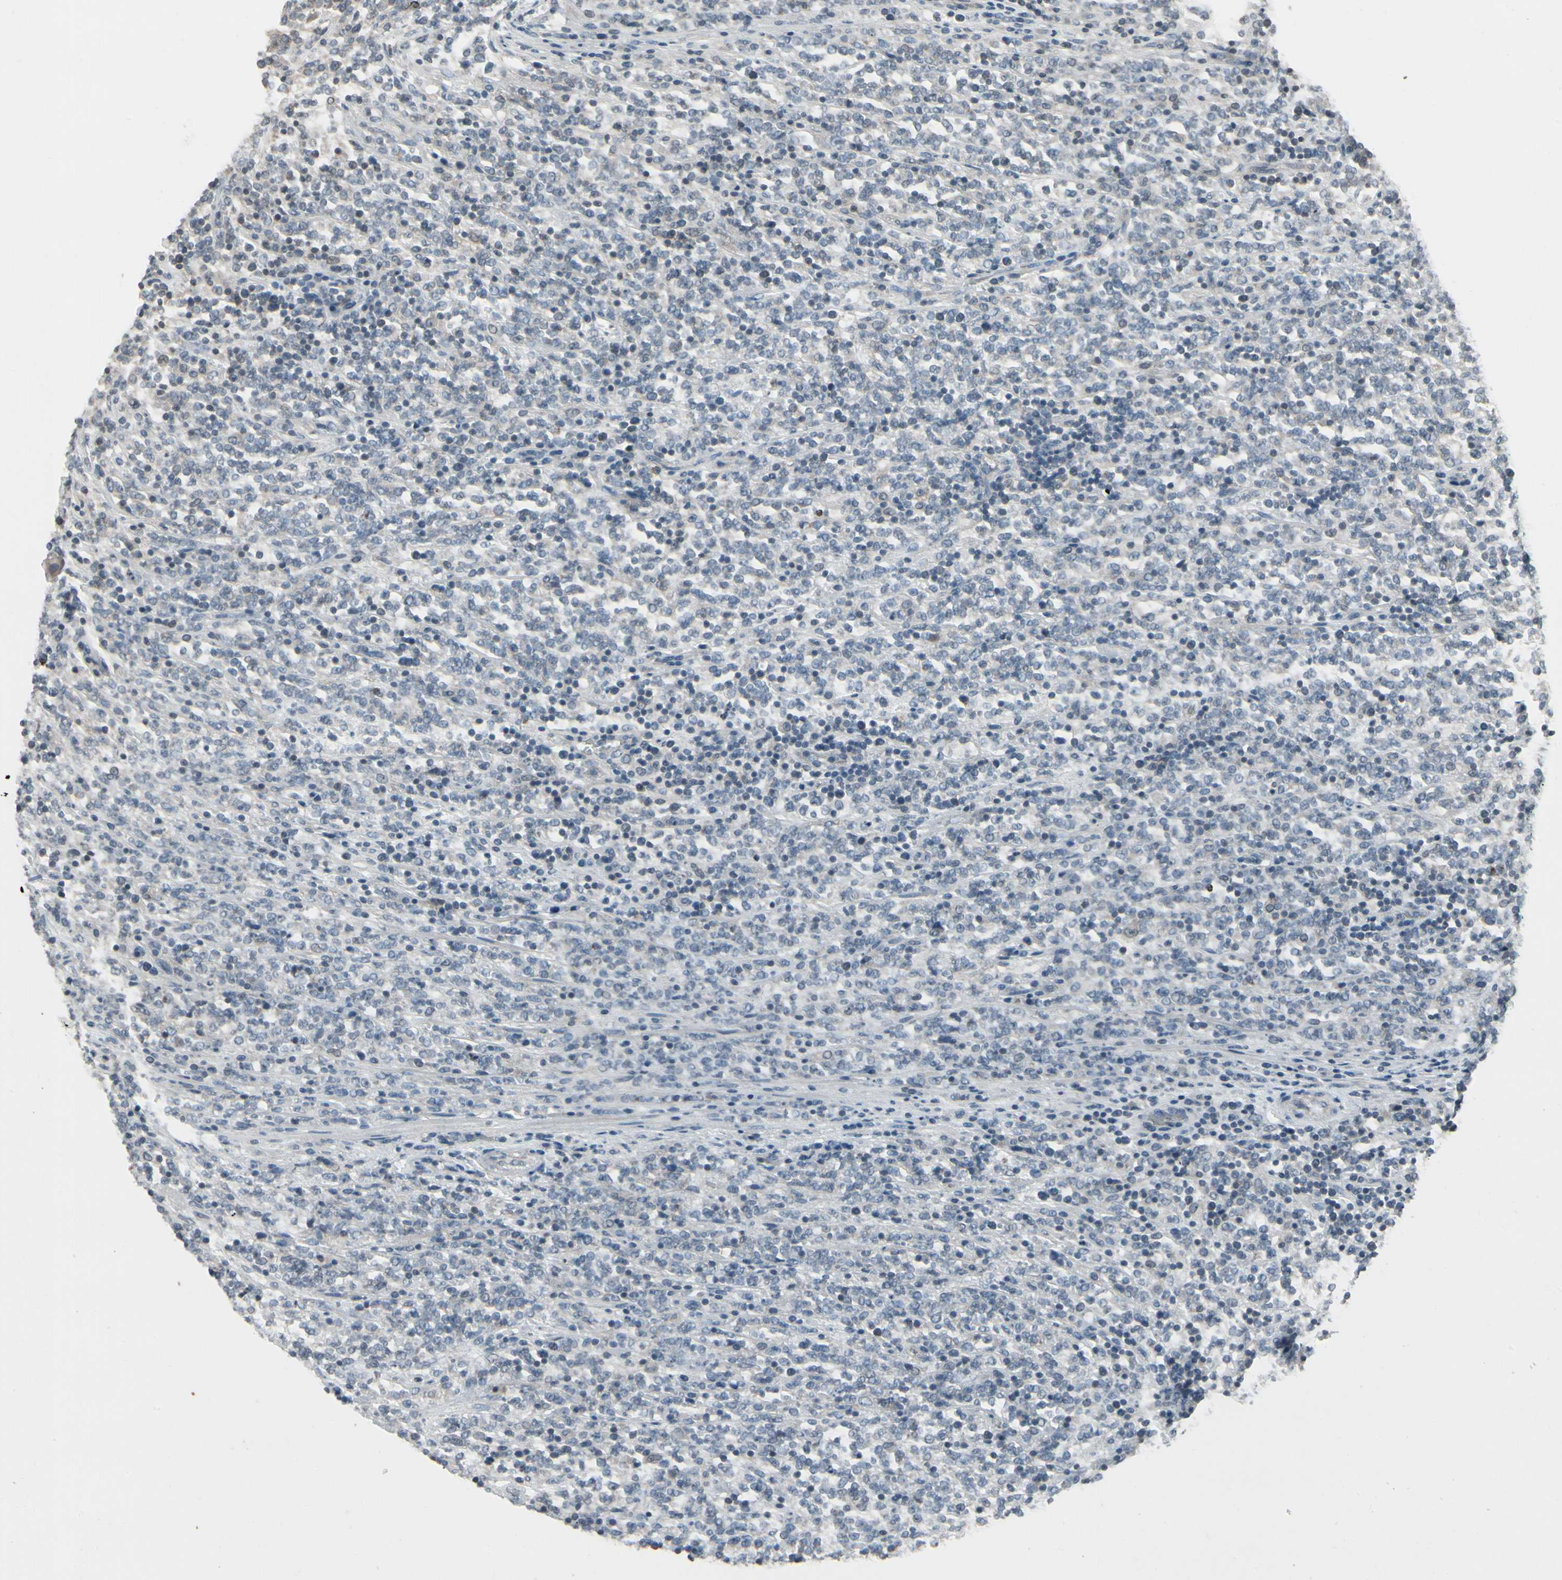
{"staining": {"intensity": "negative", "quantity": "none", "location": "none"}, "tissue": "lymphoma", "cell_type": "Tumor cells", "image_type": "cancer", "snomed": [{"axis": "morphology", "description": "Malignant lymphoma, non-Hodgkin's type, High grade"}, {"axis": "topography", "description": "Soft tissue"}], "caption": "This is an IHC image of human lymphoma. There is no staining in tumor cells.", "gene": "ARG2", "patient": {"sex": "male", "age": 18}}